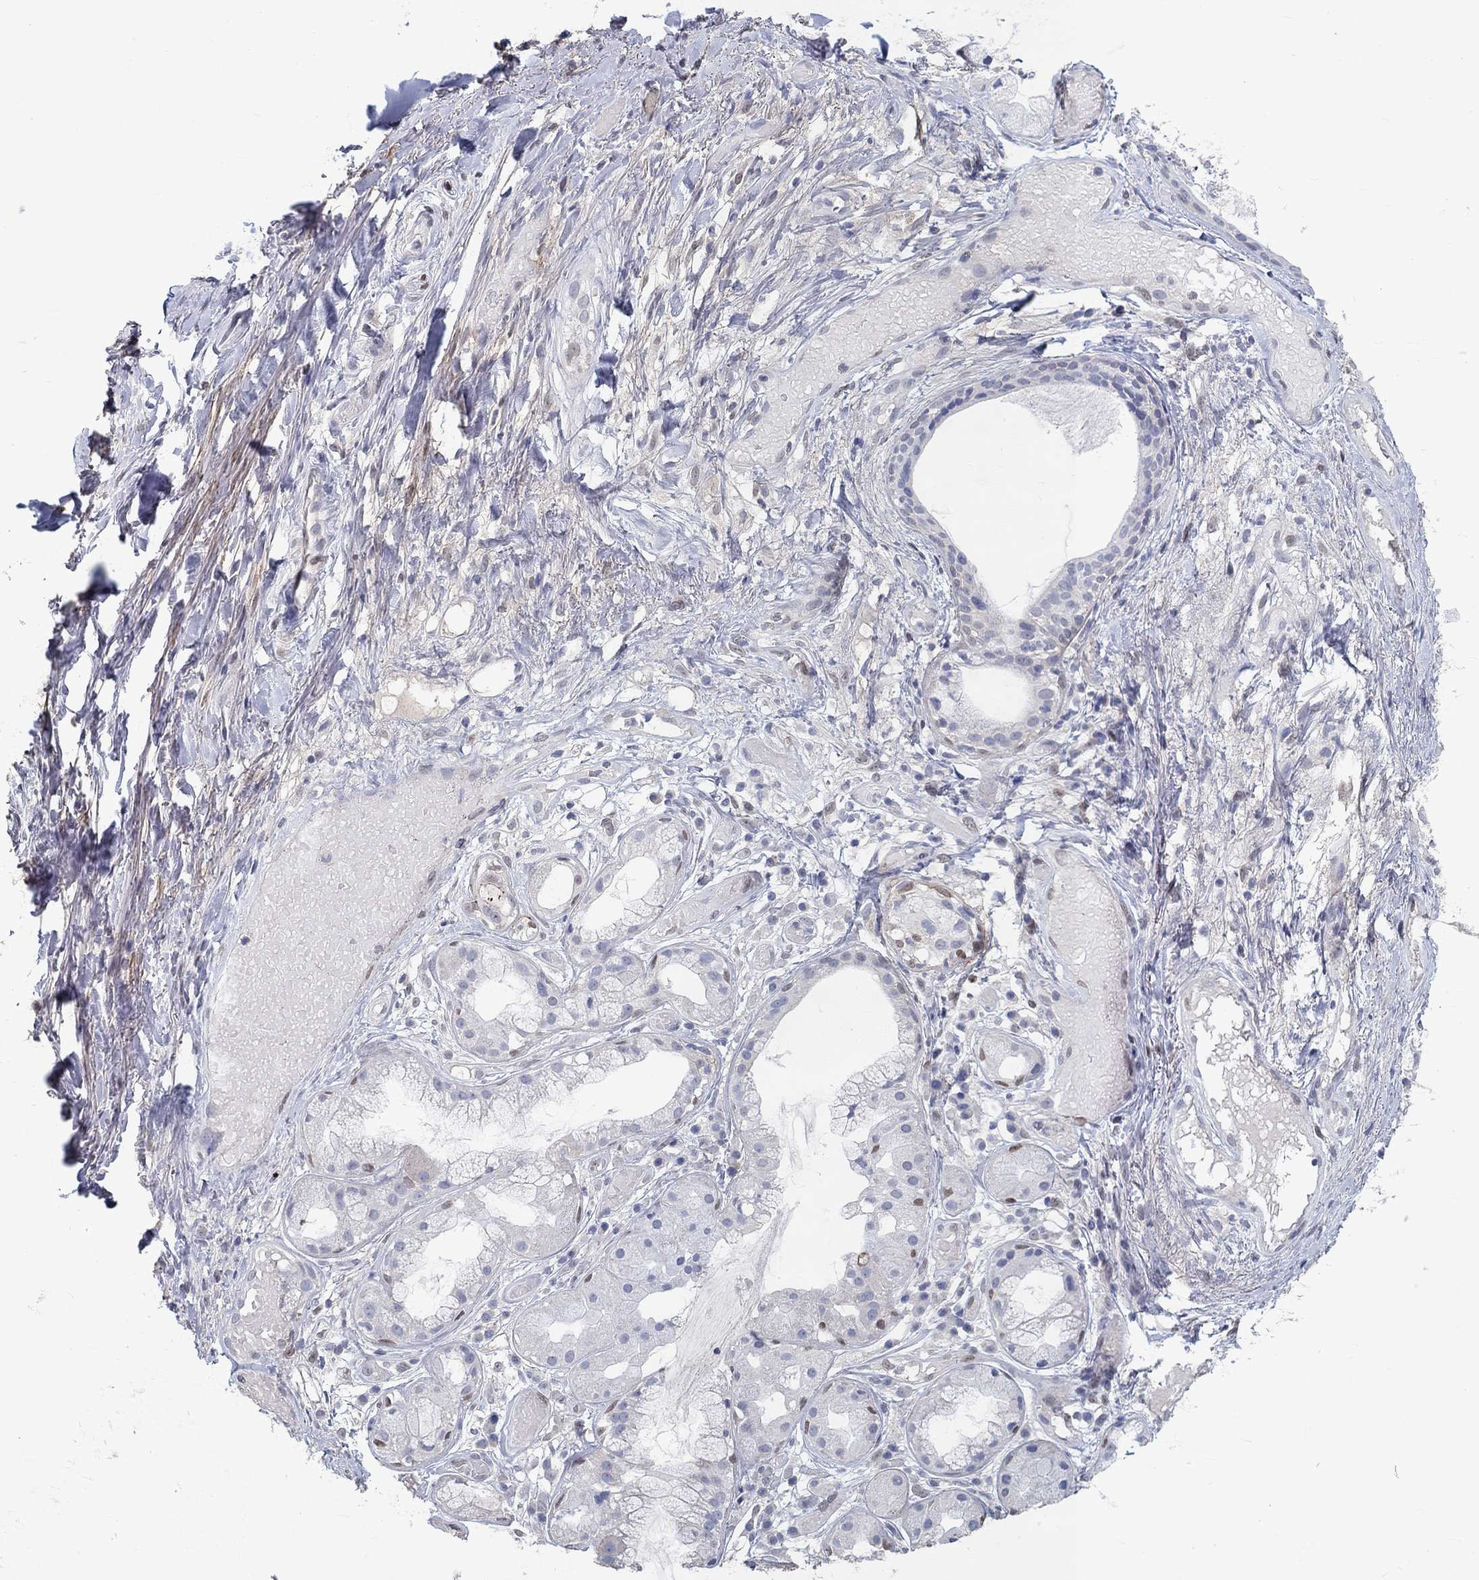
{"staining": {"intensity": "weak", "quantity": "<25%", "location": "nuclear"}, "tissue": "adipose tissue", "cell_type": "Adipocytes", "image_type": "normal", "snomed": [{"axis": "morphology", "description": "Normal tissue, NOS"}, {"axis": "topography", "description": "Cartilage tissue"}], "caption": "Photomicrograph shows no significant protein positivity in adipocytes of benign adipose tissue.", "gene": "FGF2", "patient": {"sex": "male", "age": 62}}